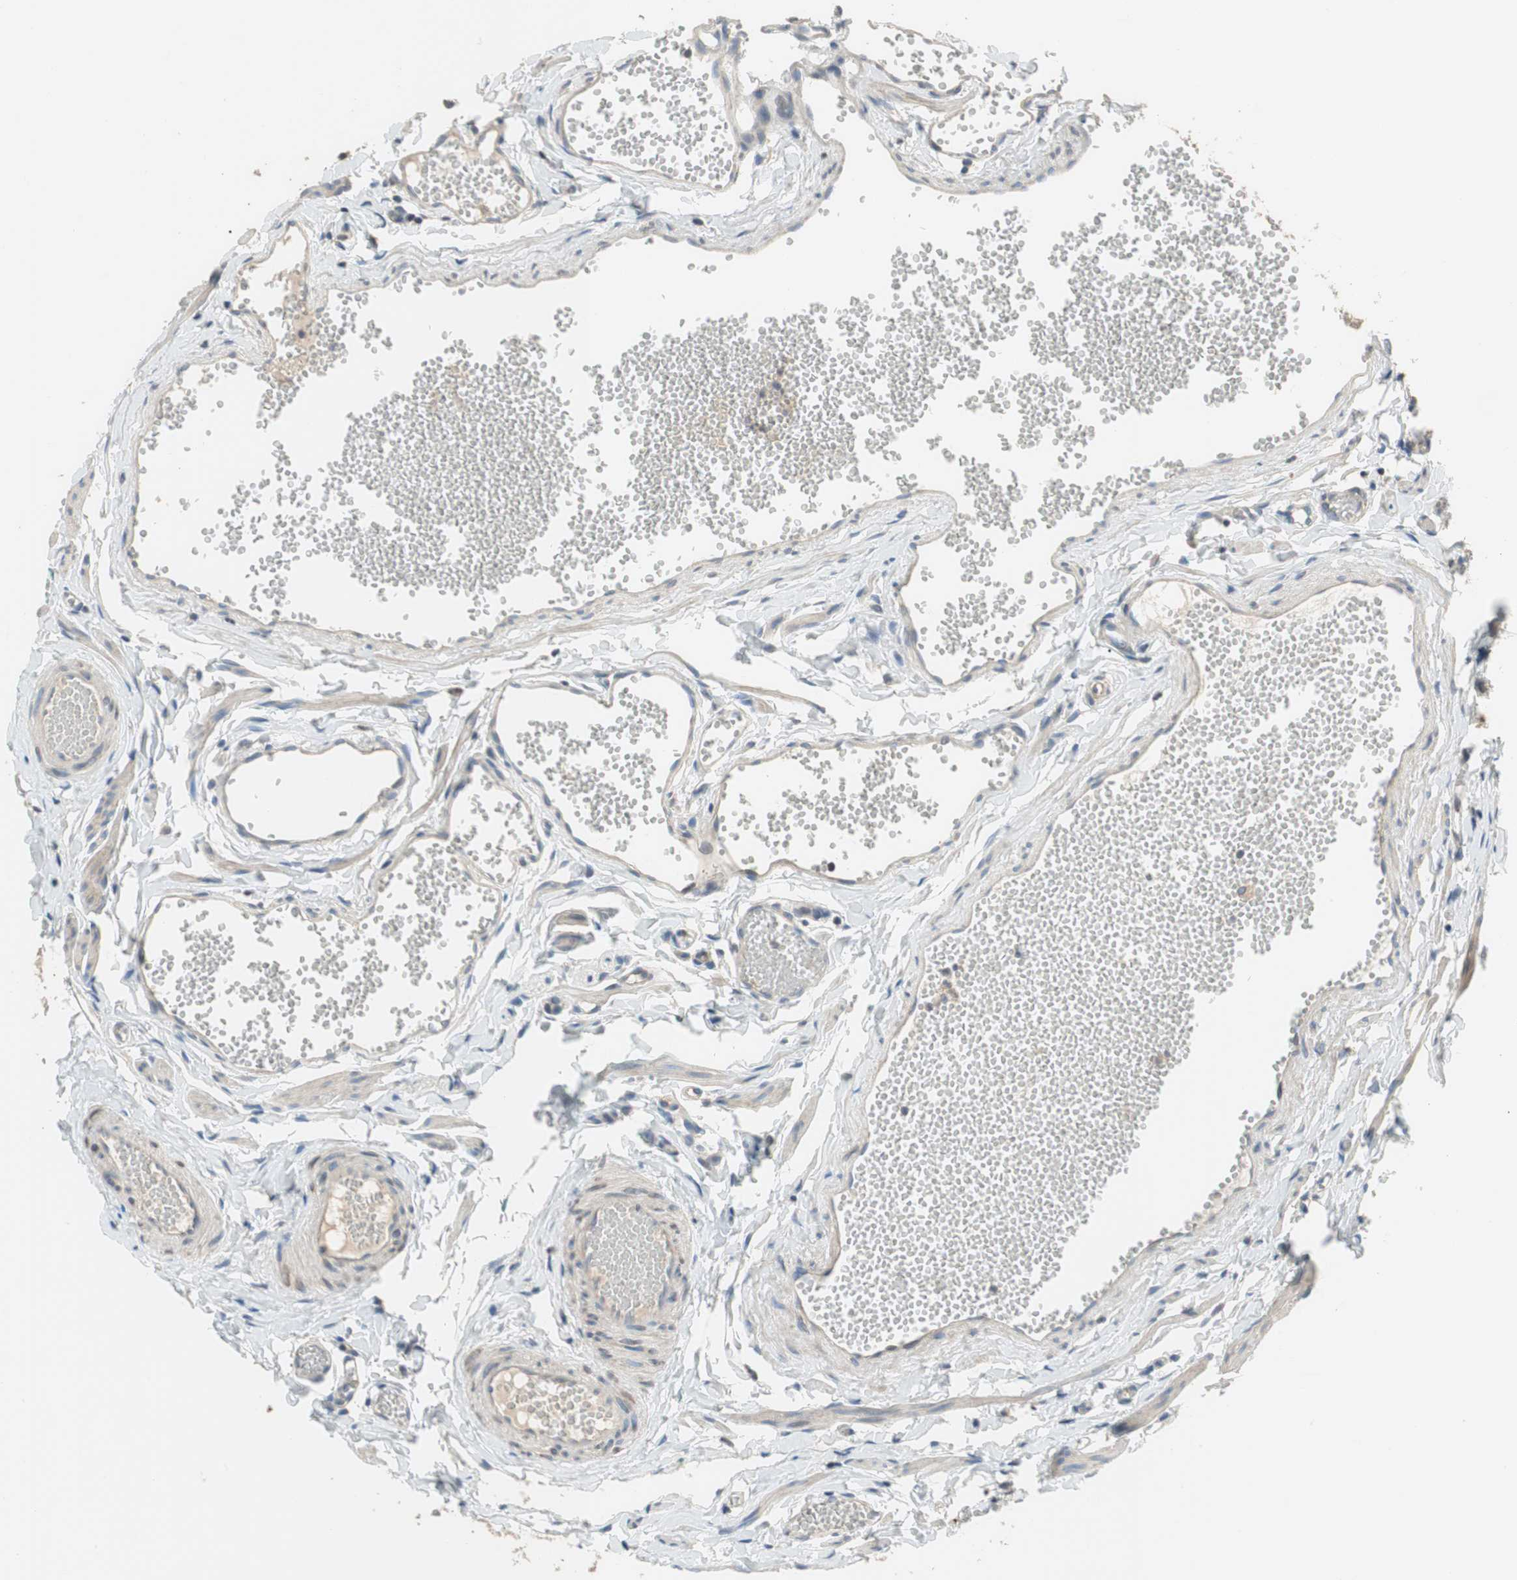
{"staining": {"intensity": "weak", "quantity": ">75%", "location": "cytoplasmic/membranous"}, "tissue": "fallopian tube", "cell_type": "Glandular cells", "image_type": "normal", "snomed": [{"axis": "morphology", "description": "Normal tissue, NOS"}, {"axis": "topography", "description": "Fallopian tube"}, {"axis": "topography", "description": "Placenta"}], "caption": "Fallopian tube stained with DAB immunohistochemistry (IHC) shows low levels of weak cytoplasmic/membranous positivity in about >75% of glandular cells.", "gene": "ALPL", "patient": {"sex": "female", "age": 34}}